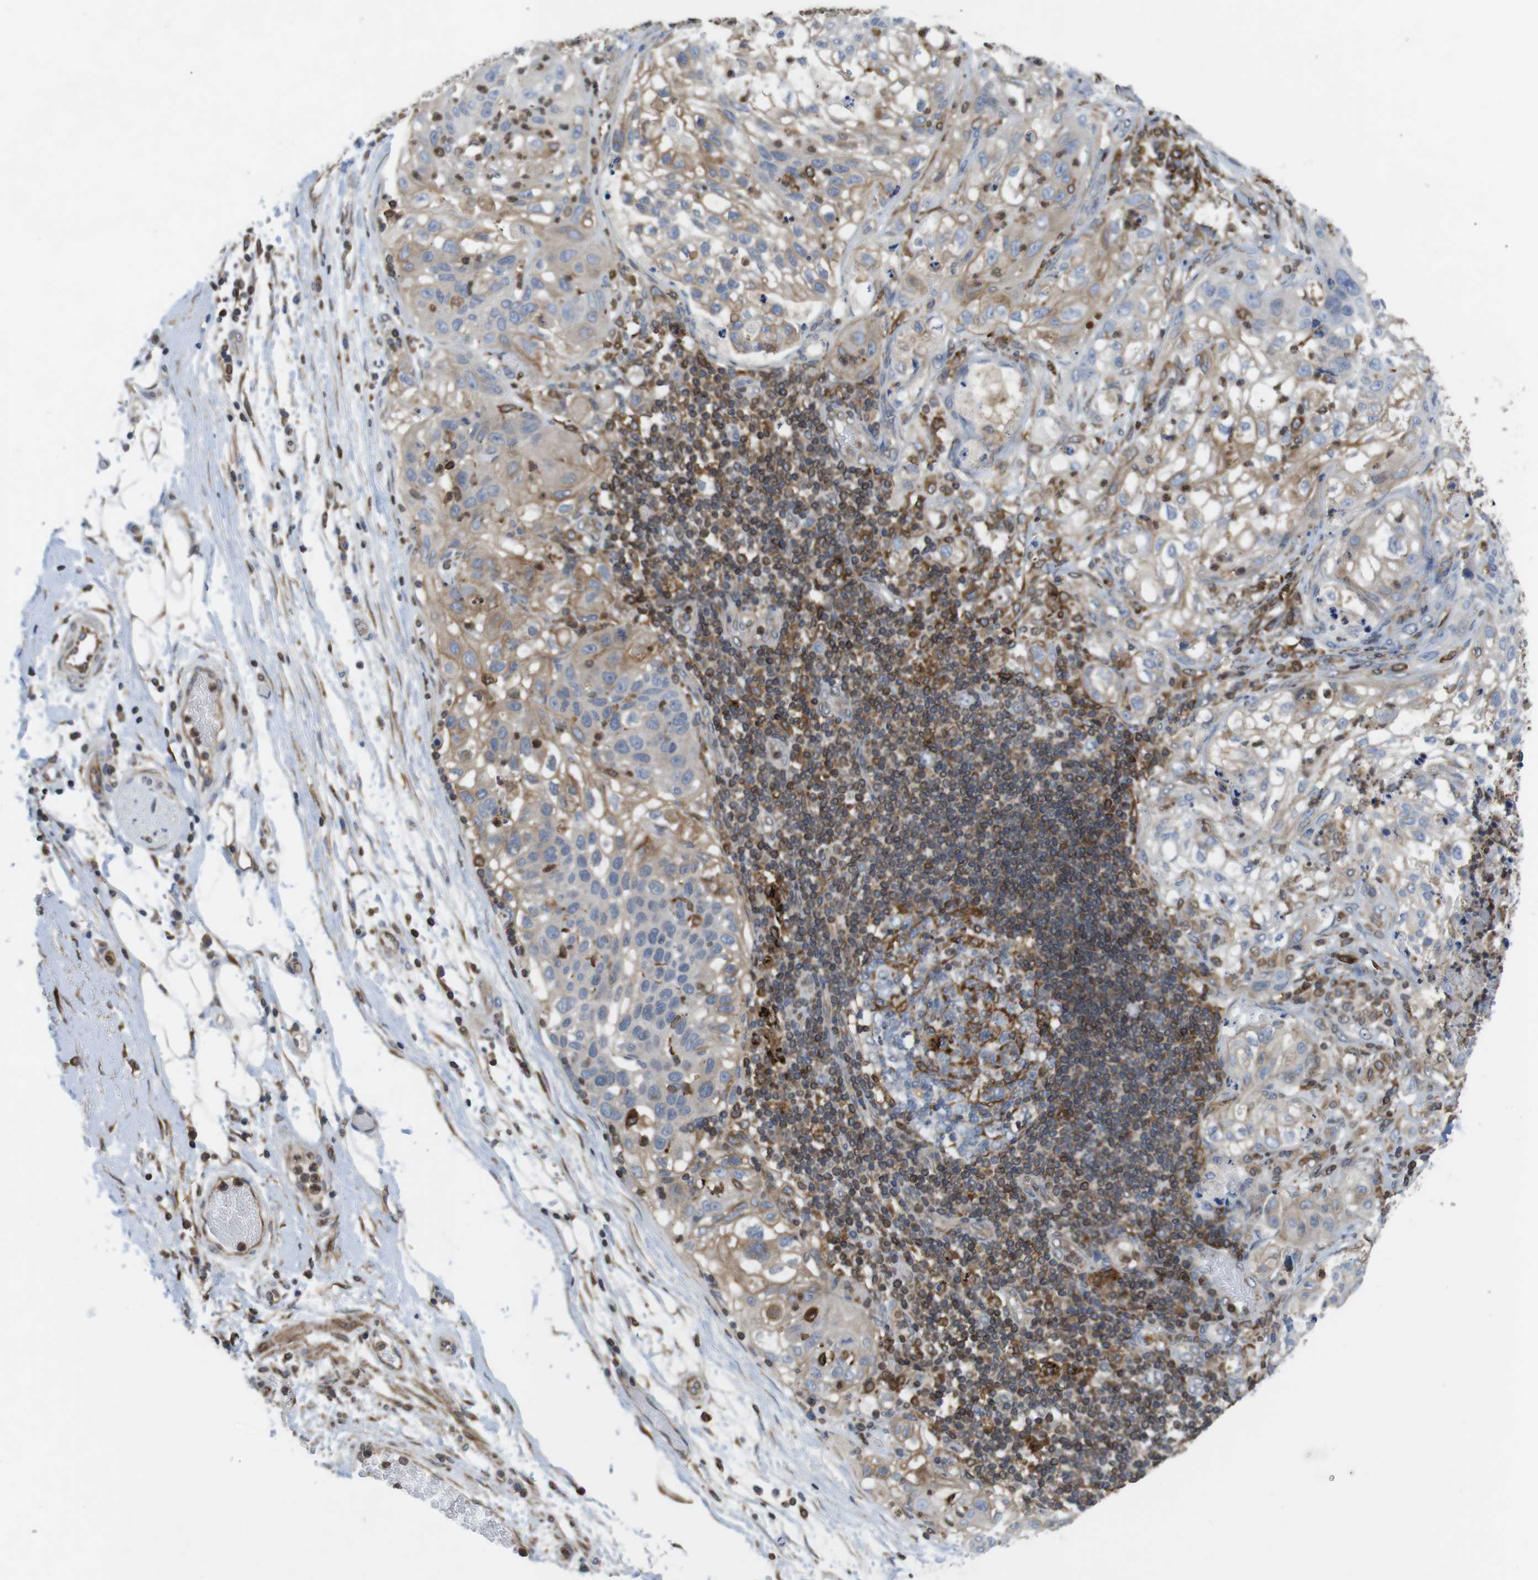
{"staining": {"intensity": "weak", "quantity": ">75%", "location": "cytoplasmic/membranous"}, "tissue": "lung cancer", "cell_type": "Tumor cells", "image_type": "cancer", "snomed": [{"axis": "morphology", "description": "Inflammation, NOS"}, {"axis": "morphology", "description": "Squamous cell carcinoma, NOS"}, {"axis": "topography", "description": "Lymph node"}, {"axis": "topography", "description": "Soft tissue"}, {"axis": "topography", "description": "Lung"}], "caption": "Protein staining of squamous cell carcinoma (lung) tissue exhibits weak cytoplasmic/membranous expression in approximately >75% of tumor cells.", "gene": "ARL6IP5", "patient": {"sex": "male", "age": 66}}